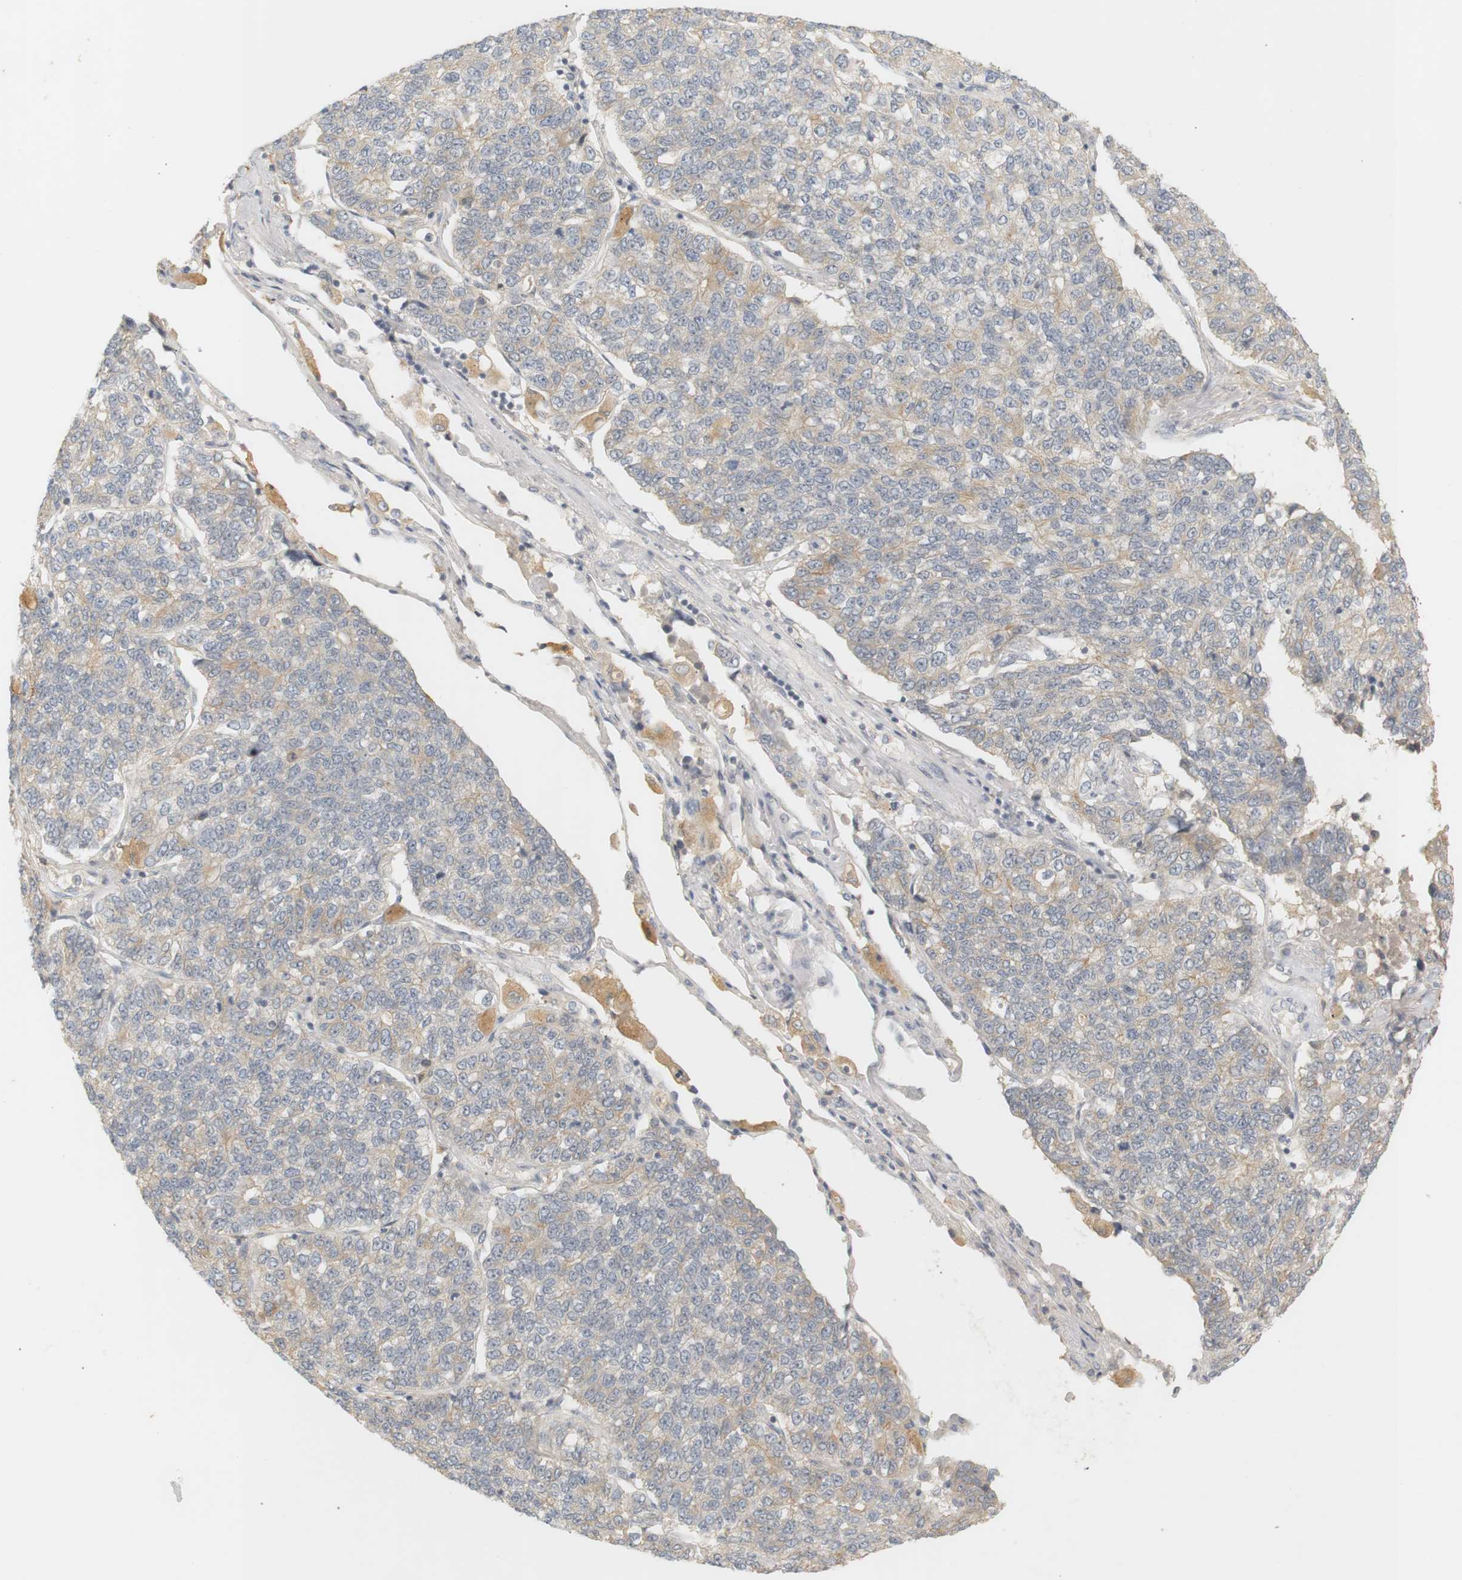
{"staining": {"intensity": "weak", "quantity": ">75%", "location": "cytoplasmic/membranous"}, "tissue": "lung cancer", "cell_type": "Tumor cells", "image_type": "cancer", "snomed": [{"axis": "morphology", "description": "Adenocarcinoma, NOS"}, {"axis": "topography", "description": "Lung"}], "caption": "This is a micrograph of immunohistochemistry (IHC) staining of adenocarcinoma (lung), which shows weak expression in the cytoplasmic/membranous of tumor cells.", "gene": "RTN3", "patient": {"sex": "male", "age": 49}}